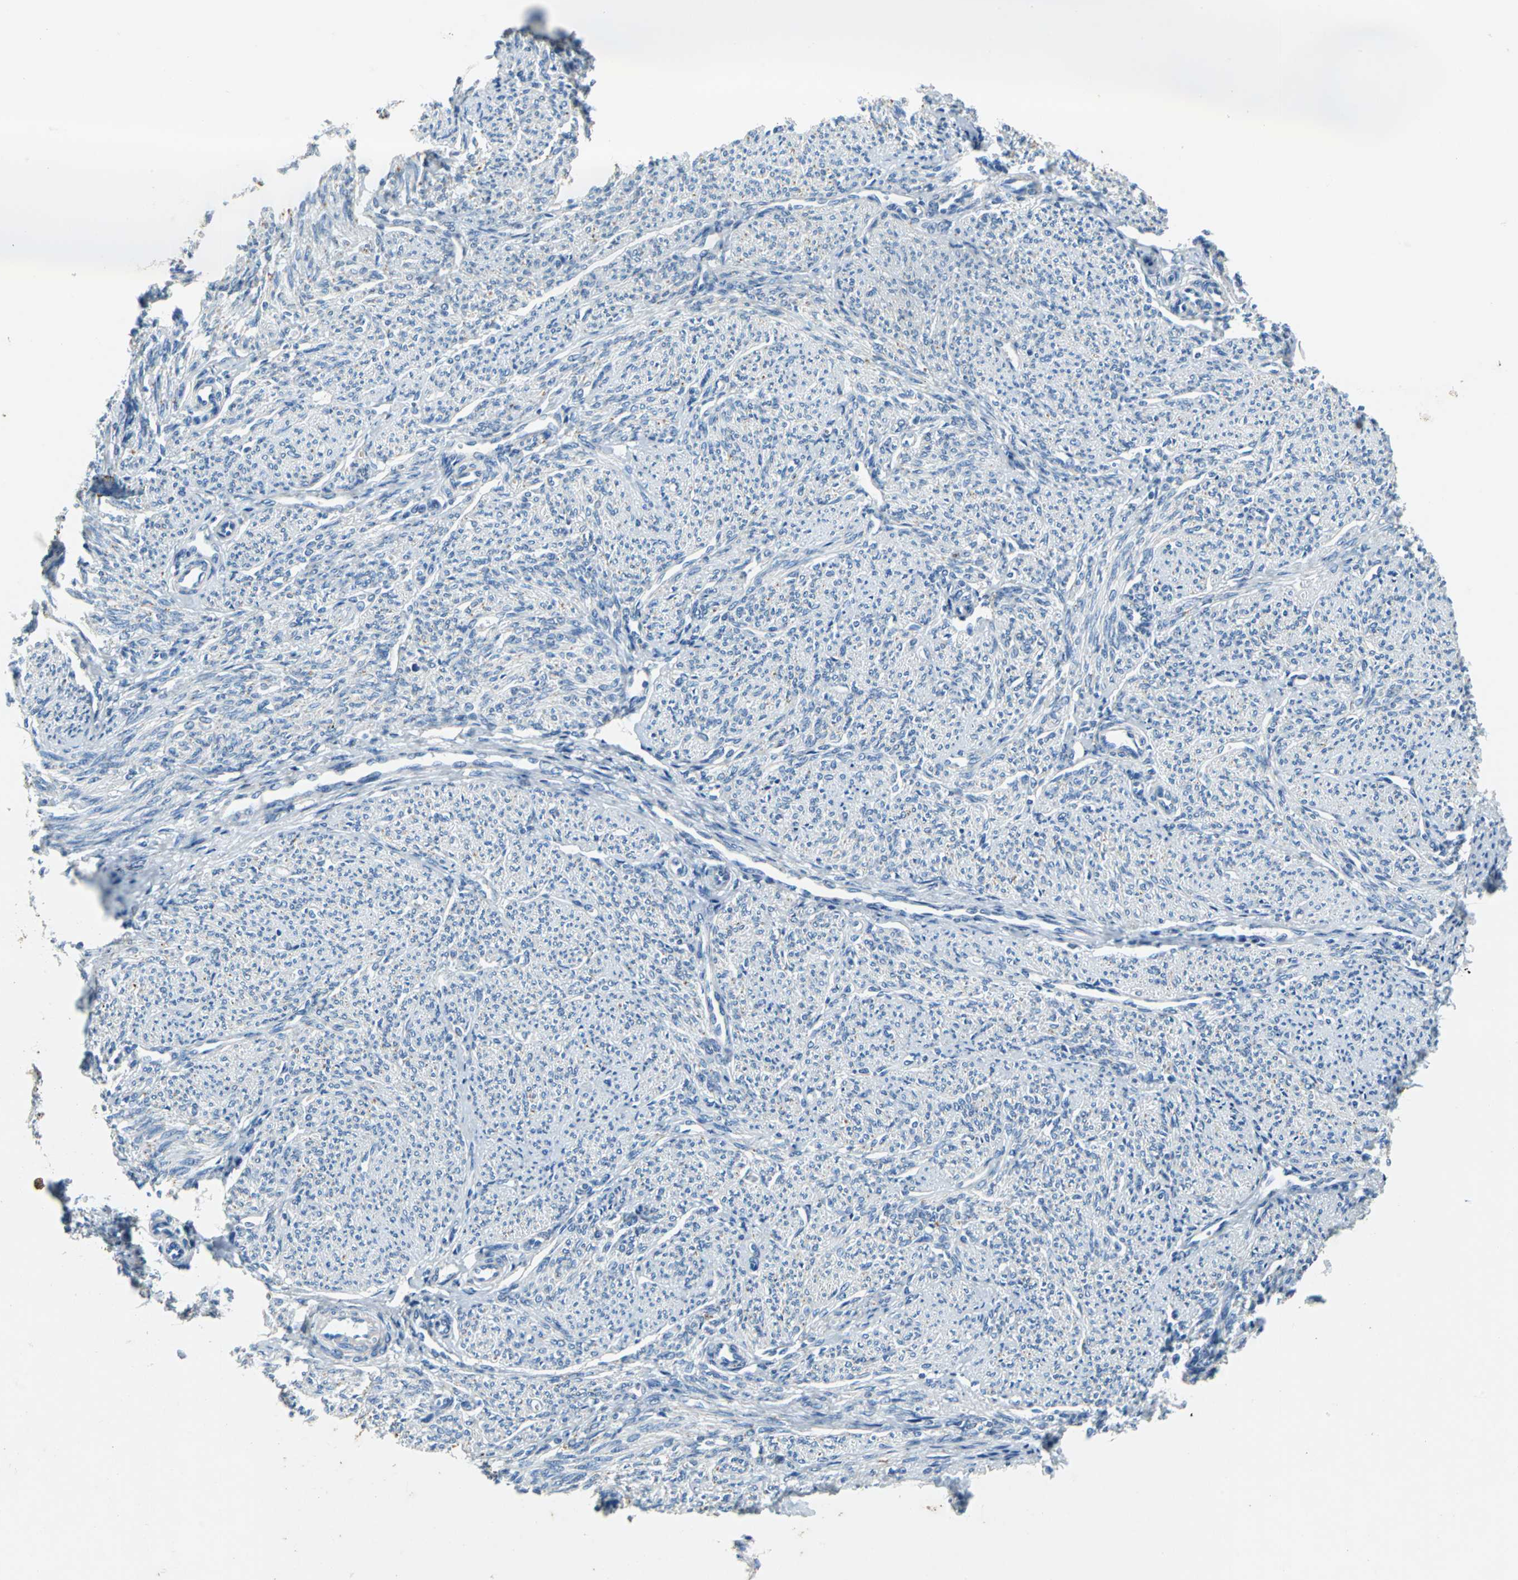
{"staining": {"intensity": "negative", "quantity": "none", "location": "none"}, "tissue": "smooth muscle", "cell_type": "Smooth muscle cells", "image_type": "normal", "snomed": [{"axis": "morphology", "description": "Normal tissue, NOS"}, {"axis": "topography", "description": "Smooth muscle"}], "caption": "Immunohistochemical staining of normal smooth muscle exhibits no significant expression in smooth muscle cells.", "gene": "TEX264", "patient": {"sex": "female", "age": 65}}